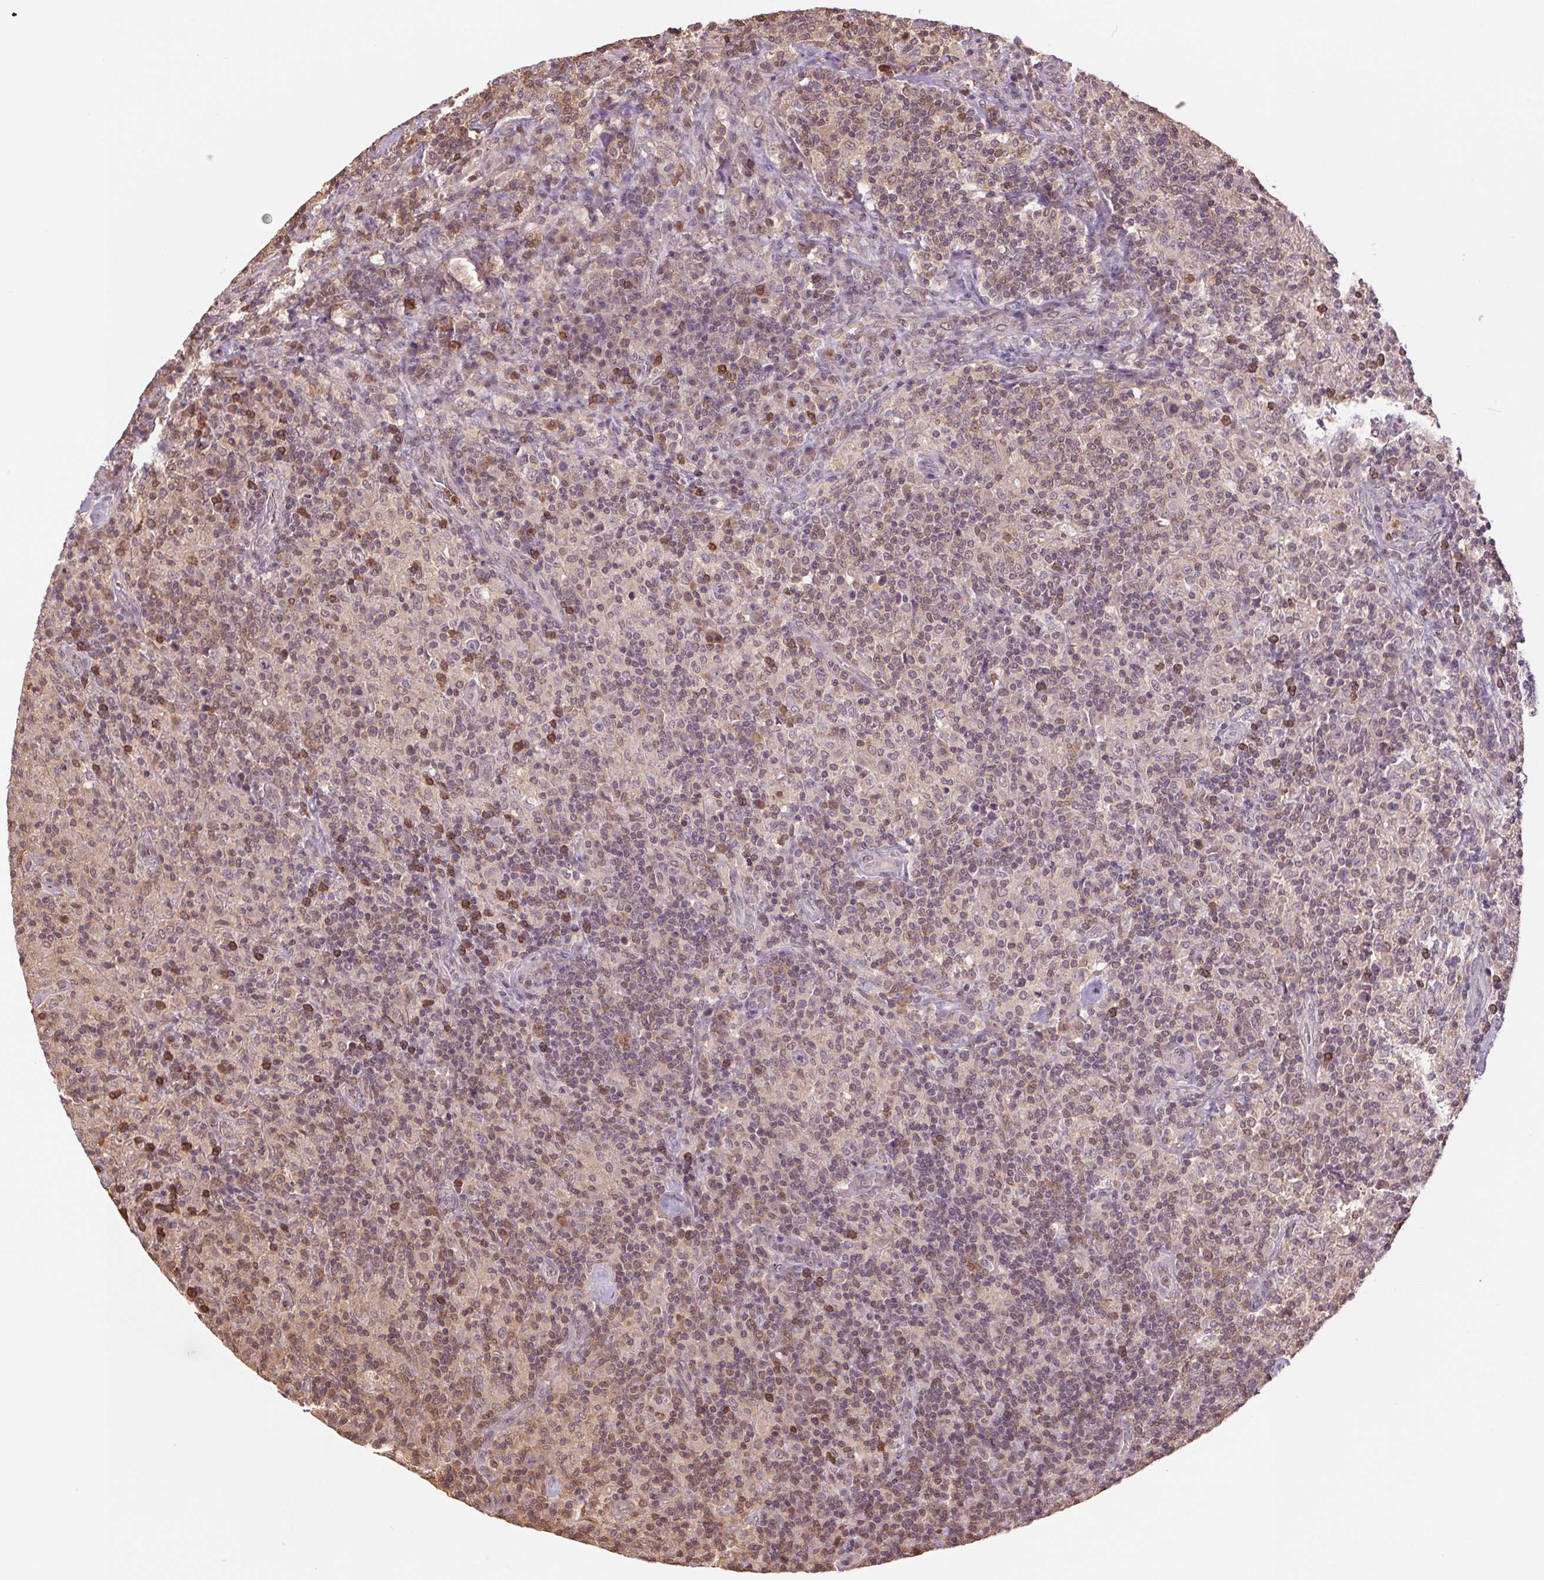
{"staining": {"intensity": "negative", "quantity": "none", "location": "none"}, "tissue": "lymphoma", "cell_type": "Tumor cells", "image_type": "cancer", "snomed": [{"axis": "morphology", "description": "Hodgkin's disease, NOS"}, {"axis": "topography", "description": "Lymph node"}], "caption": "An immunohistochemistry photomicrograph of lymphoma is shown. There is no staining in tumor cells of lymphoma.", "gene": "CDC123", "patient": {"sex": "male", "age": 70}}